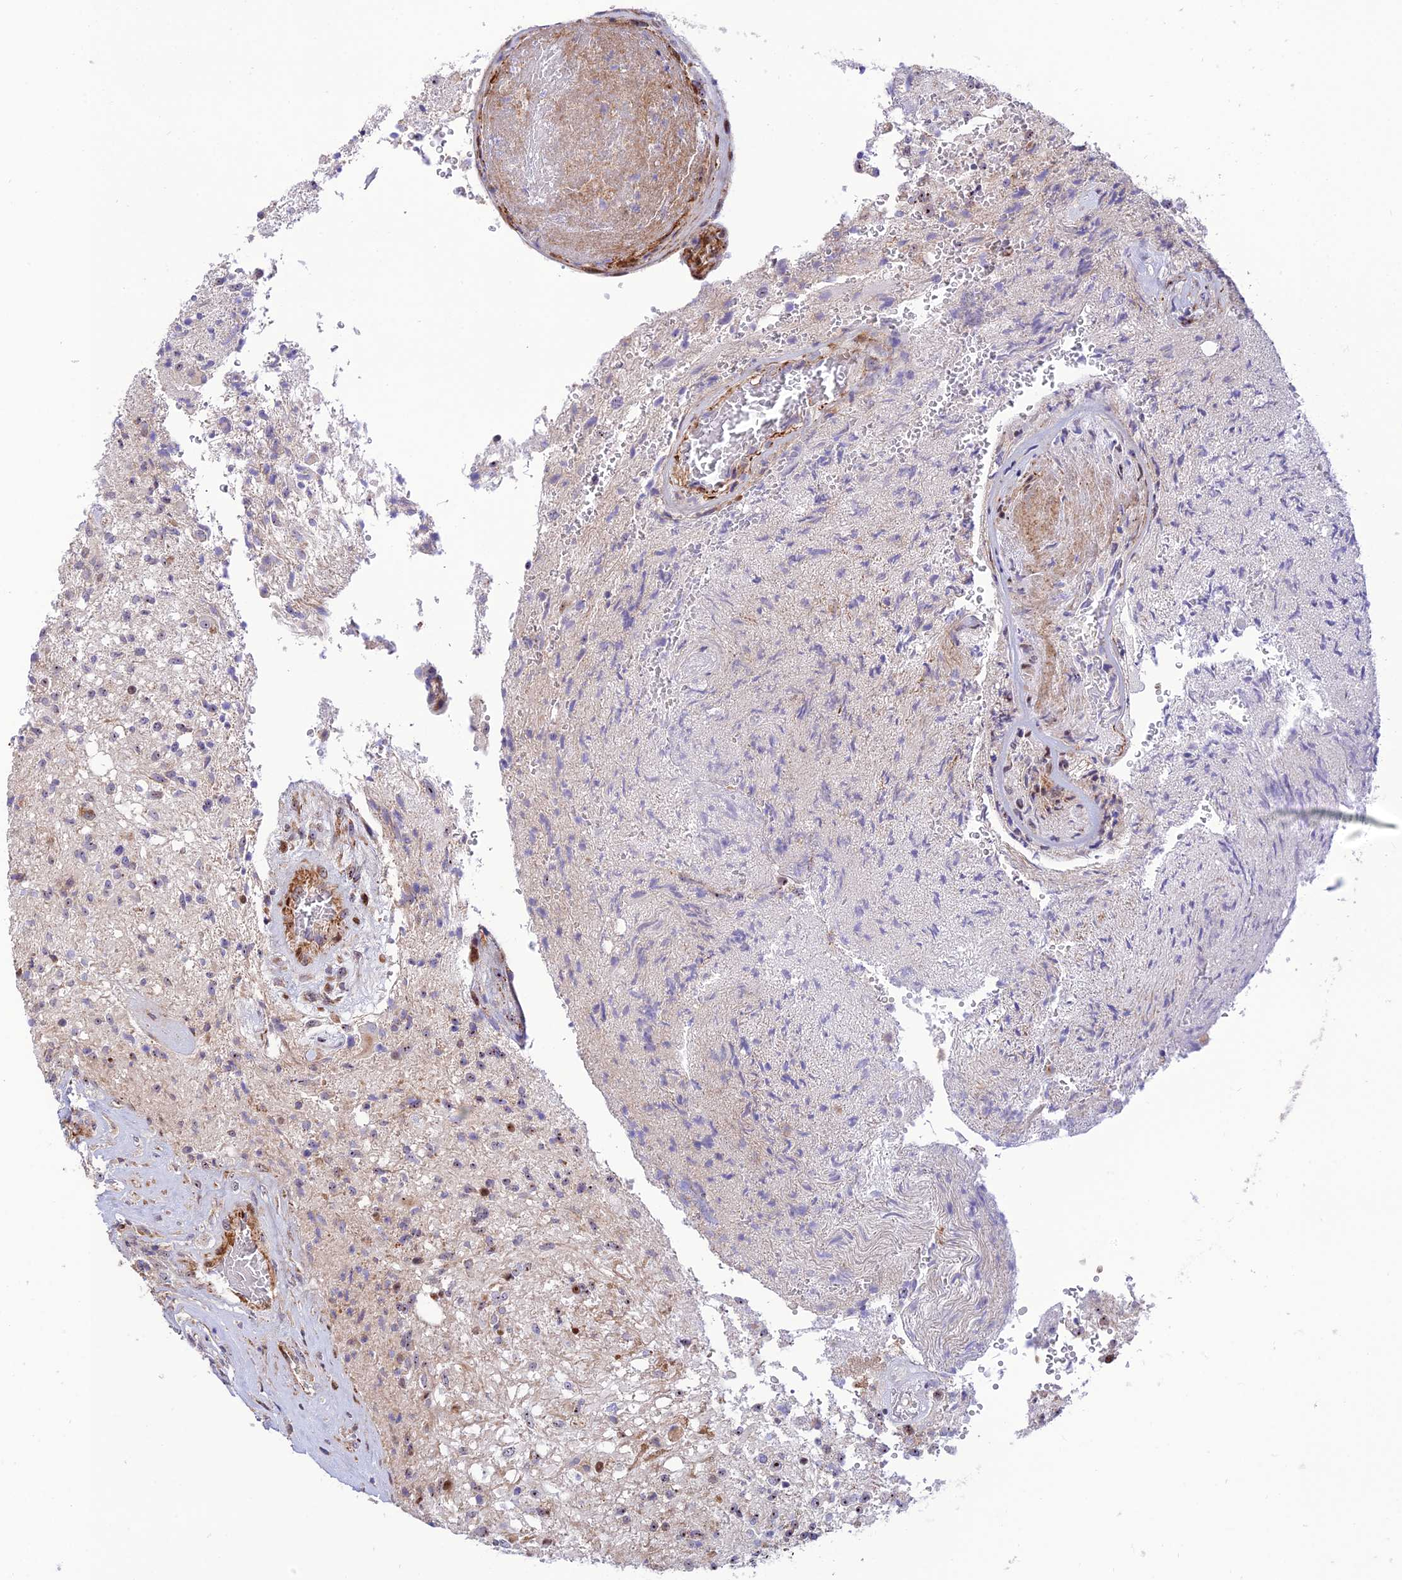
{"staining": {"intensity": "negative", "quantity": "none", "location": "none"}, "tissue": "glioma", "cell_type": "Tumor cells", "image_type": "cancer", "snomed": [{"axis": "morphology", "description": "Glioma, malignant, High grade"}, {"axis": "topography", "description": "Brain"}], "caption": "This is an immunohistochemistry (IHC) micrograph of malignant glioma (high-grade). There is no staining in tumor cells.", "gene": "KBTBD7", "patient": {"sex": "male", "age": 56}}